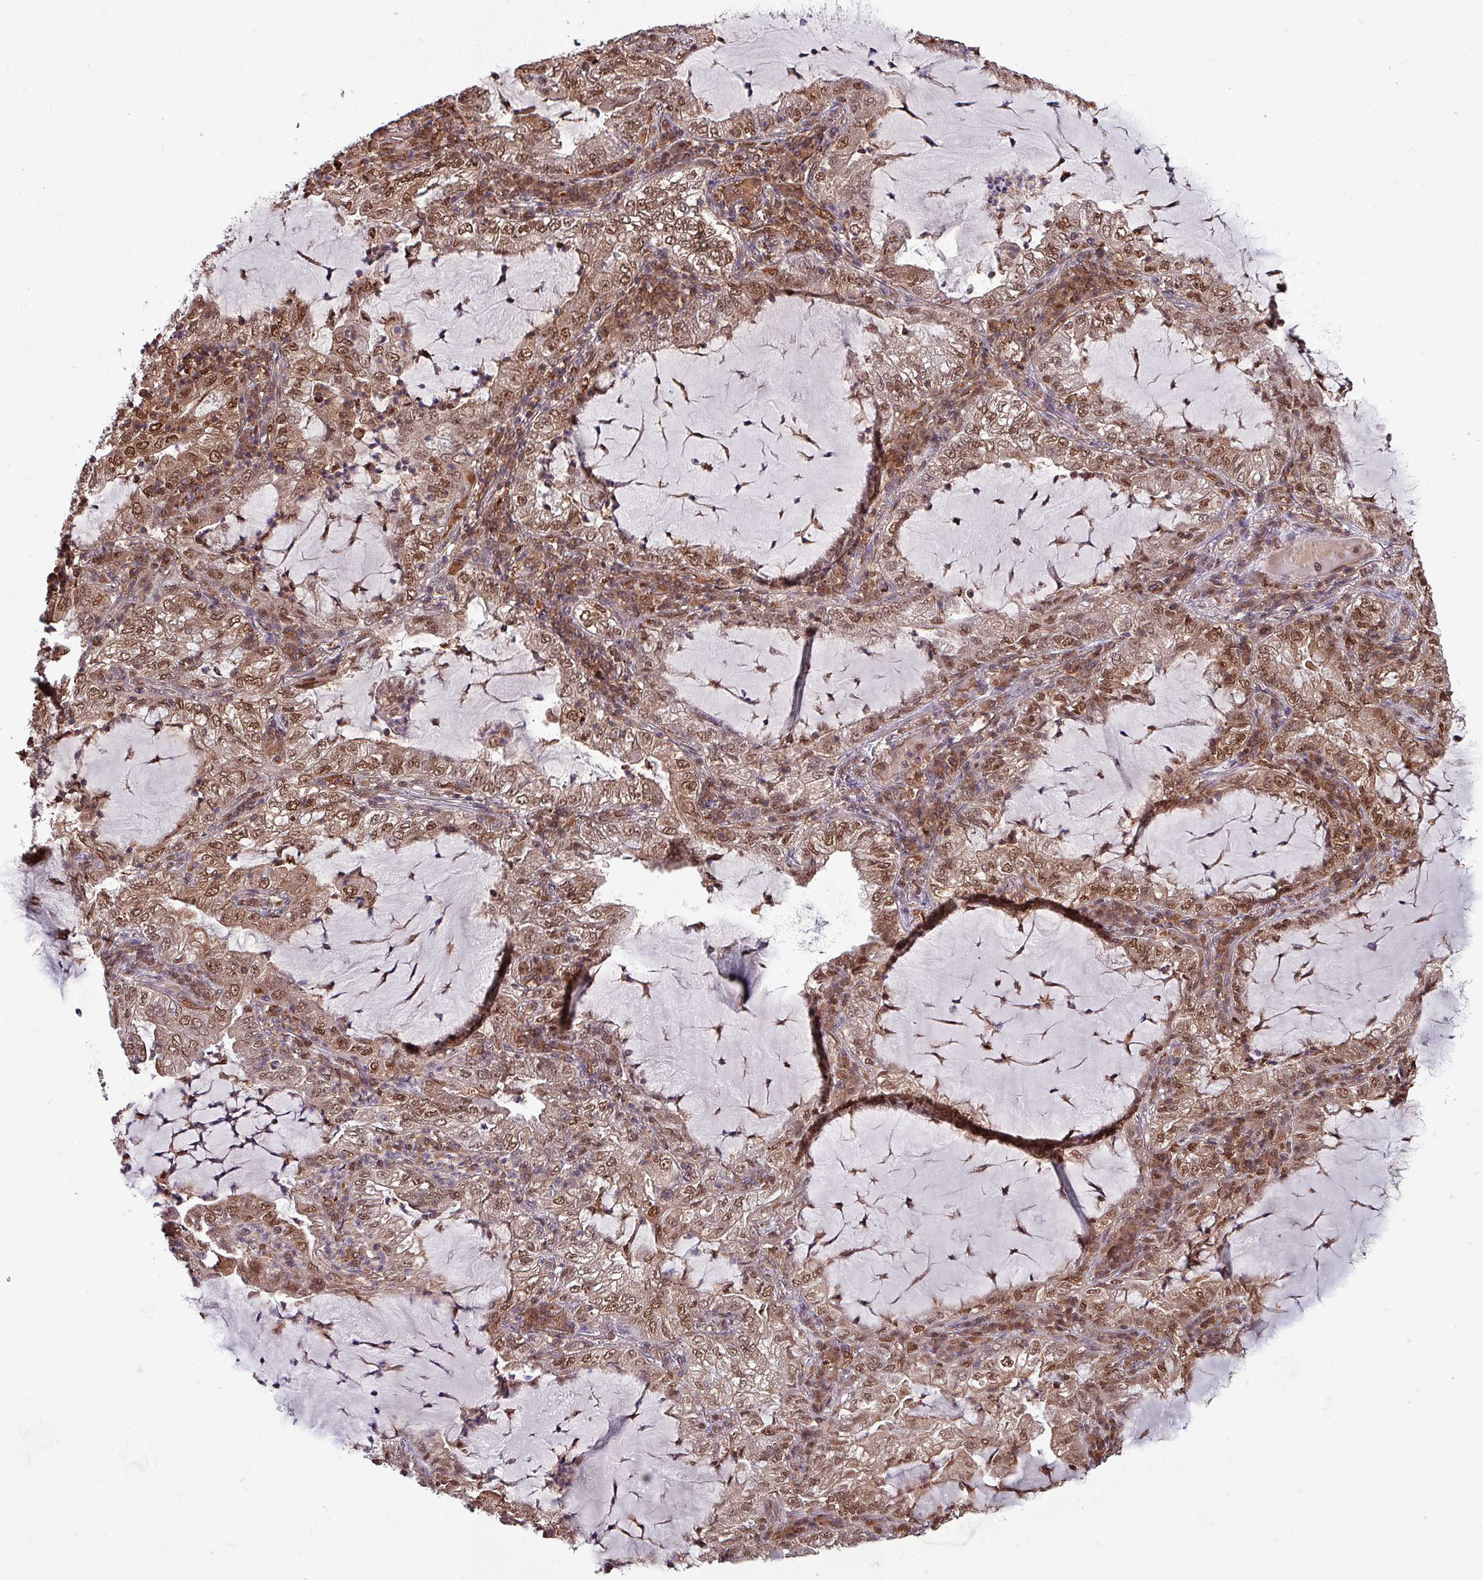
{"staining": {"intensity": "moderate", "quantity": ">75%", "location": "cytoplasmic/membranous,nuclear"}, "tissue": "lung cancer", "cell_type": "Tumor cells", "image_type": "cancer", "snomed": [{"axis": "morphology", "description": "Adenocarcinoma, NOS"}, {"axis": "topography", "description": "Lung"}], "caption": "Immunohistochemical staining of lung cancer exhibits moderate cytoplasmic/membranous and nuclear protein positivity in about >75% of tumor cells.", "gene": "PSMB8", "patient": {"sex": "female", "age": 73}}